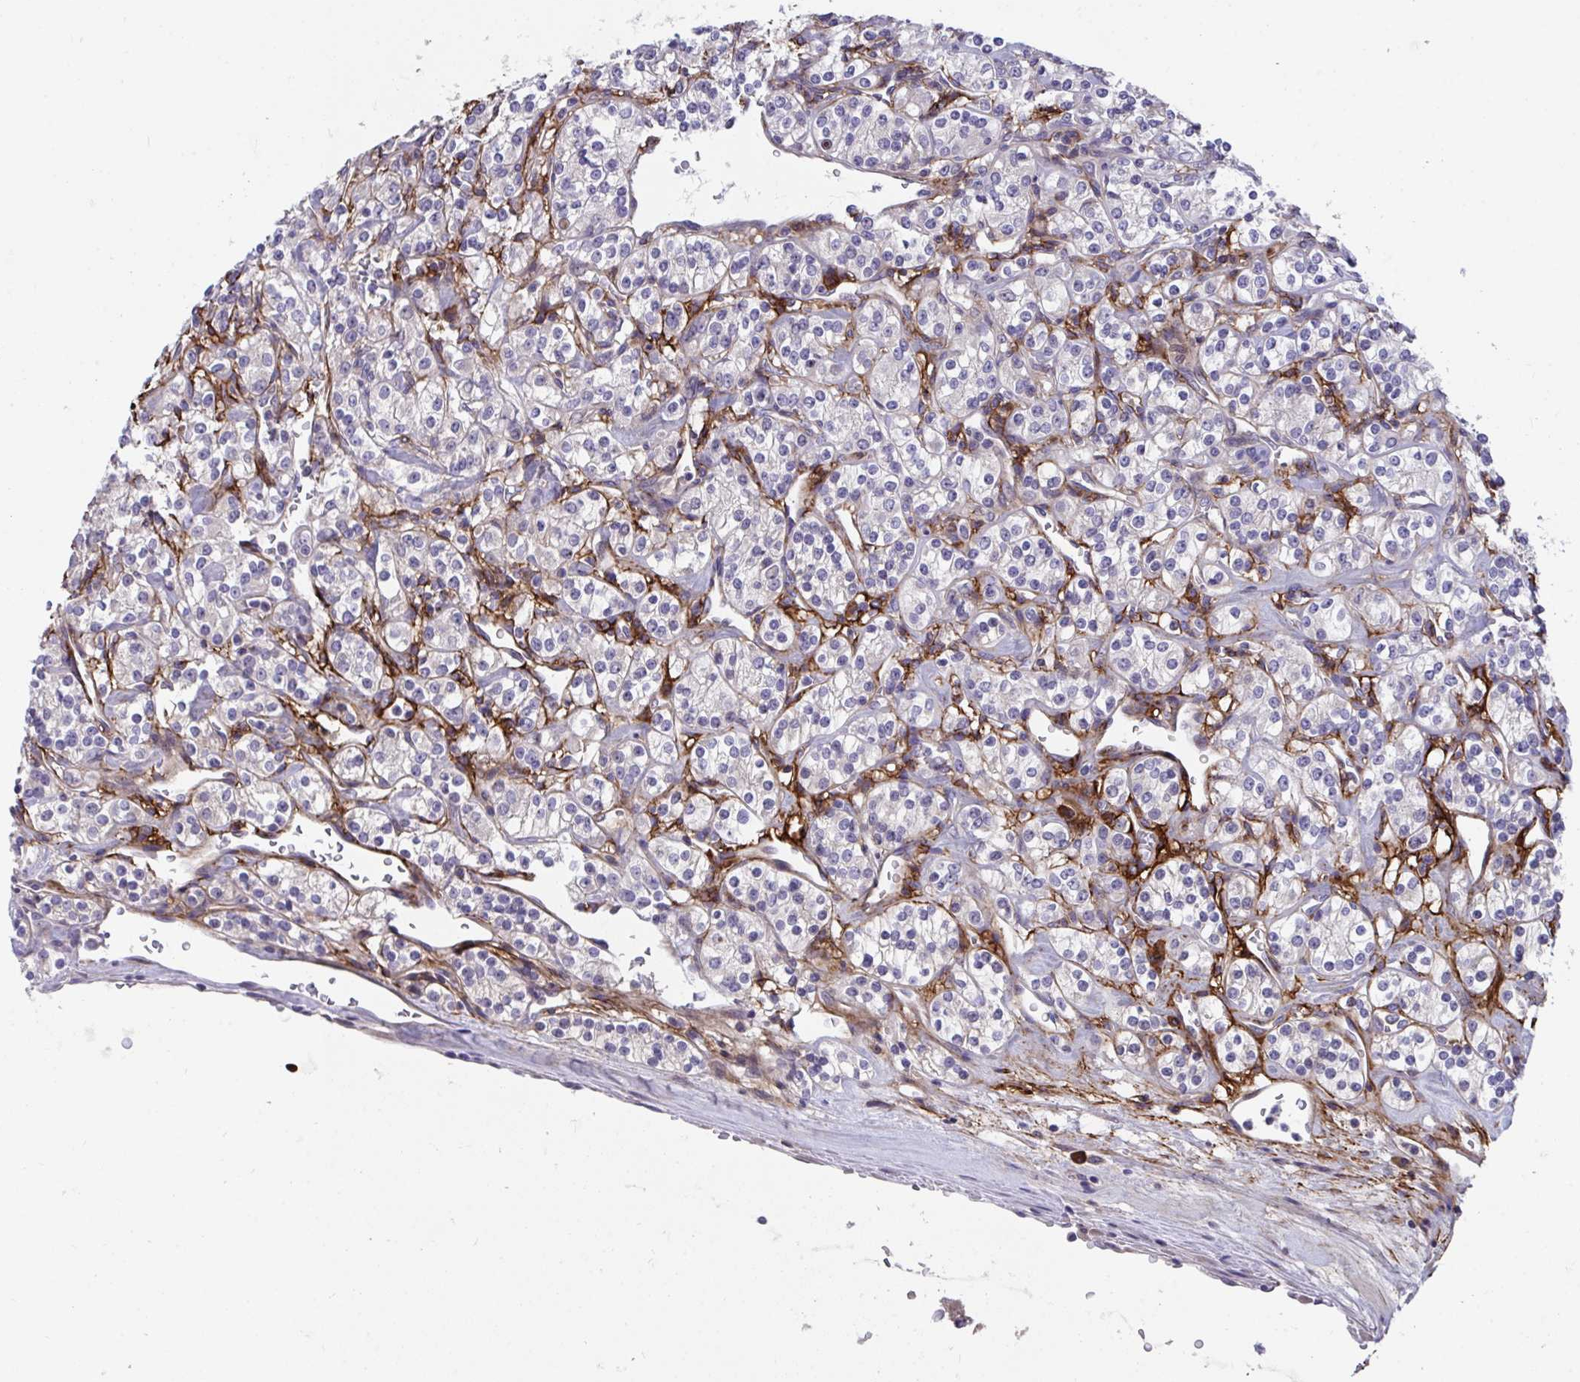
{"staining": {"intensity": "negative", "quantity": "none", "location": "none"}, "tissue": "renal cancer", "cell_type": "Tumor cells", "image_type": "cancer", "snomed": [{"axis": "morphology", "description": "Adenocarcinoma, NOS"}, {"axis": "topography", "description": "Kidney"}], "caption": "Protein analysis of renal adenocarcinoma displays no significant expression in tumor cells.", "gene": "SUSD4", "patient": {"sex": "male", "age": 77}}